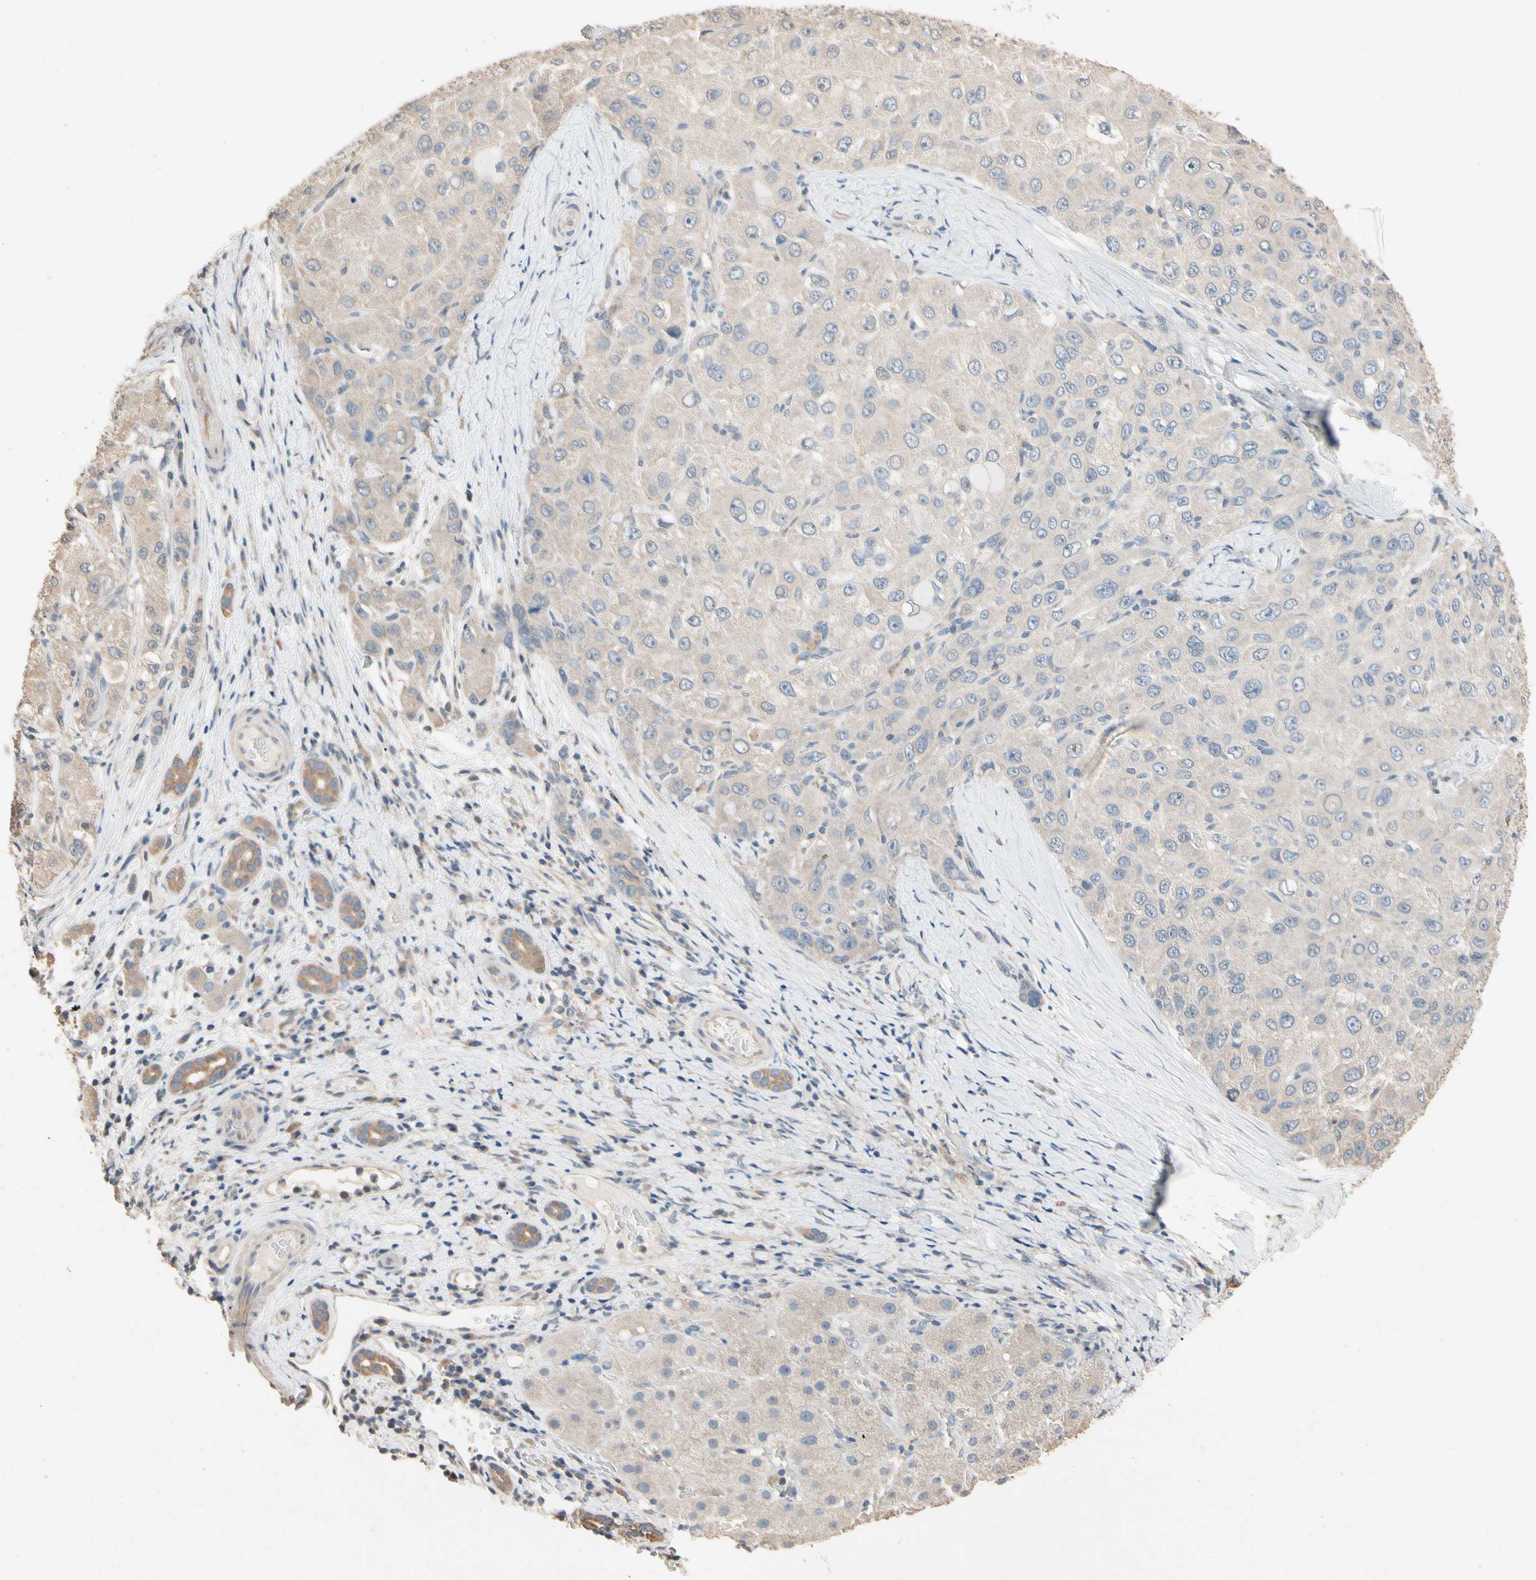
{"staining": {"intensity": "negative", "quantity": "none", "location": "none"}, "tissue": "liver cancer", "cell_type": "Tumor cells", "image_type": "cancer", "snomed": [{"axis": "morphology", "description": "Carcinoma, Hepatocellular, NOS"}, {"axis": "topography", "description": "Liver"}], "caption": "Tumor cells show no significant protein expression in liver hepatocellular carcinoma. (DAB immunohistochemistry visualized using brightfield microscopy, high magnification).", "gene": "MAP3K7", "patient": {"sex": "male", "age": 80}}